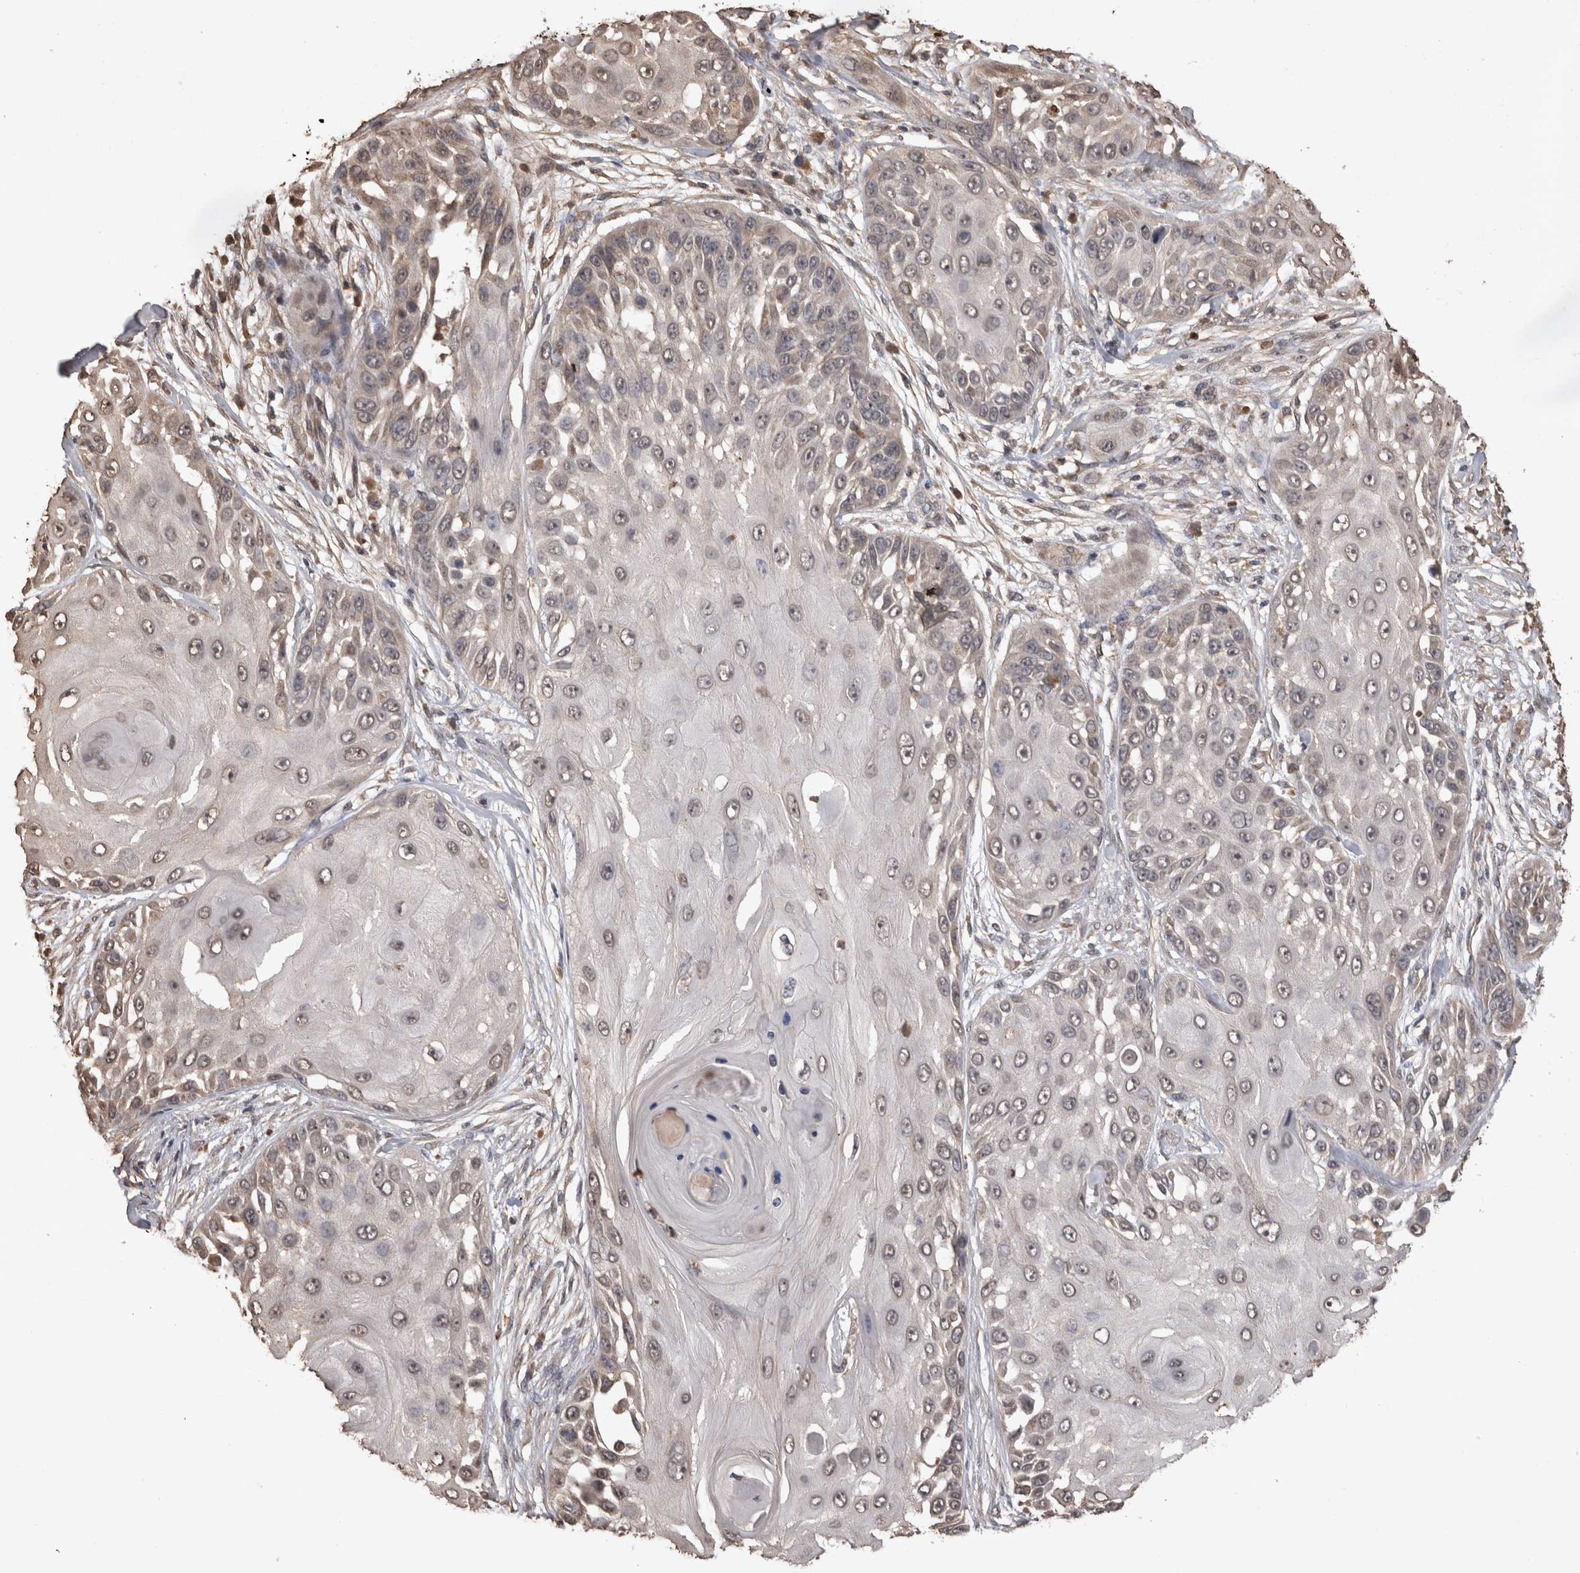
{"staining": {"intensity": "weak", "quantity": "25%-75%", "location": "nuclear"}, "tissue": "skin cancer", "cell_type": "Tumor cells", "image_type": "cancer", "snomed": [{"axis": "morphology", "description": "Squamous cell carcinoma, NOS"}, {"axis": "topography", "description": "Skin"}], "caption": "Skin cancer (squamous cell carcinoma) stained with DAB immunohistochemistry demonstrates low levels of weak nuclear expression in approximately 25%-75% of tumor cells. (brown staining indicates protein expression, while blue staining denotes nuclei).", "gene": "SOCS5", "patient": {"sex": "female", "age": 44}}